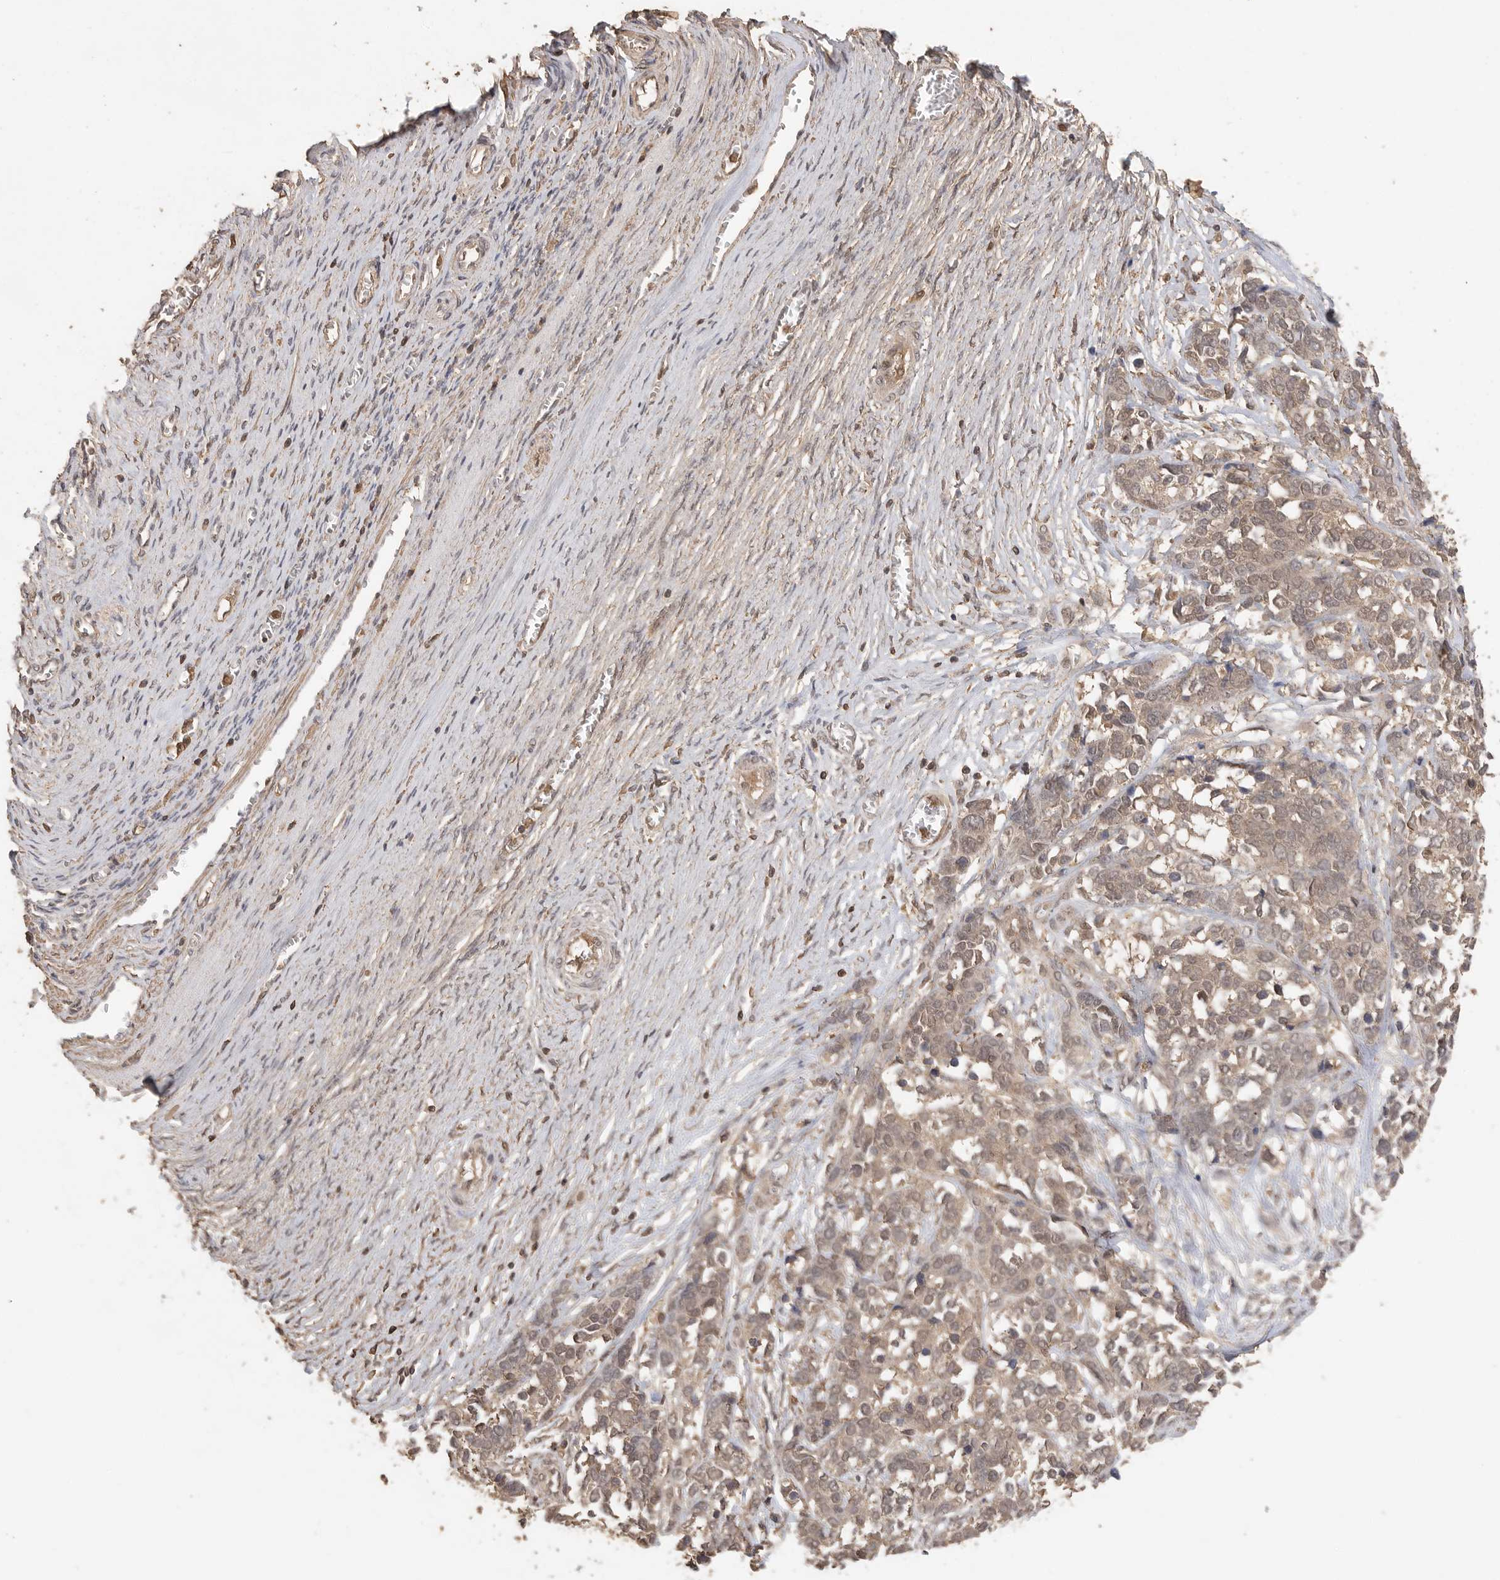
{"staining": {"intensity": "weak", "quantity": ">75%", "location": "nuclear"}, "tissue": "ovarian cancer", "cell_type": "Tumor cells", "image_type": "cancer", "snomed": [{"axis": "morphology", "description": "Cystadenocarcinoma, serous, NOS"}, {"axis": "topography", "description": "Ovary"}], "caption": "A photomicrograph showing weak nuclear staining in approximately >75% of tumor cells in ovarian cancer, as visualized by brown immunohistochemical staining.", "gene": "MAP2K1", "patient": {"sex": "female", "age": 44}}